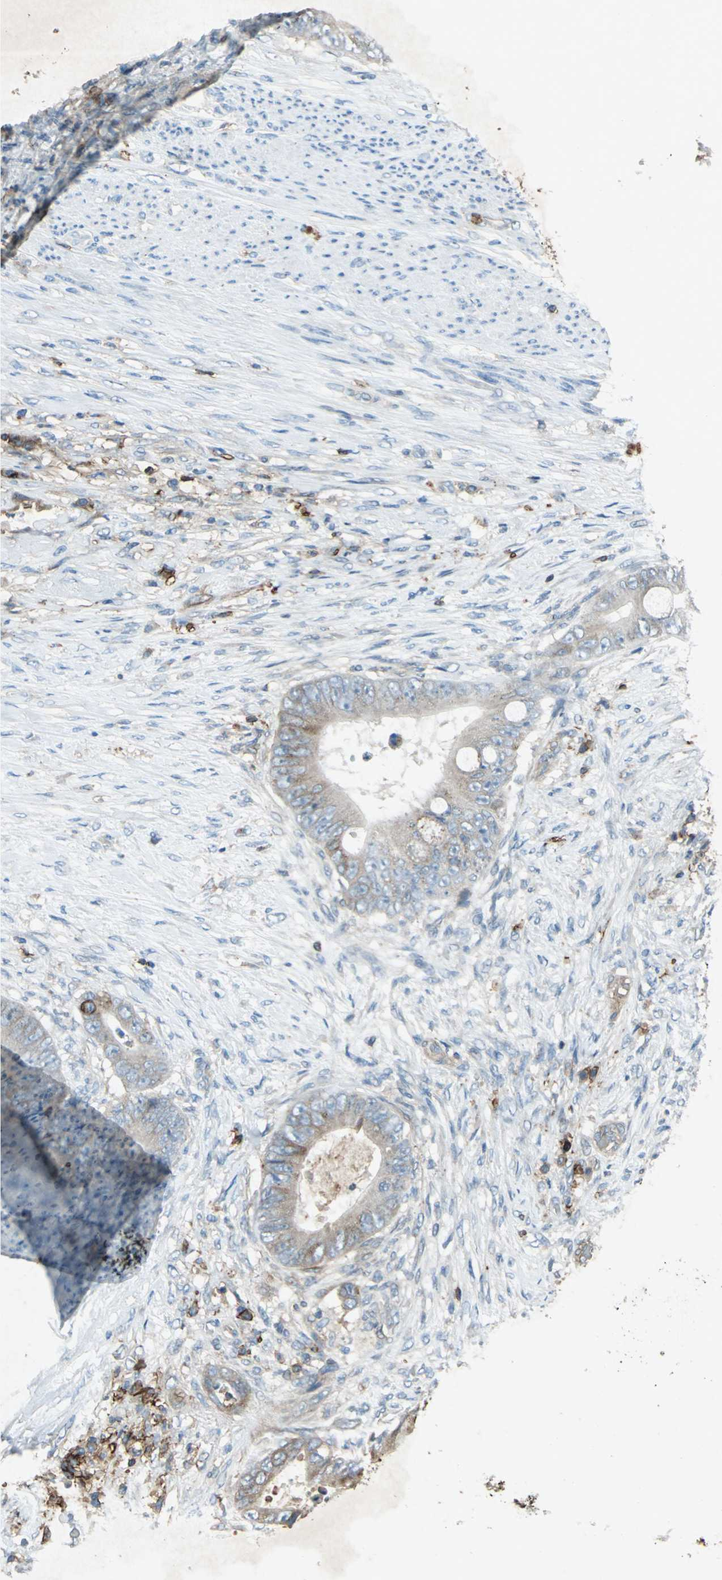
{"staining": {"intensity": "strong", "quantity": "<25%", "location": "cytoplasmic/membranous"}, "tissue": "colorectal cancer", "cell_type": "Tumor cells", "image_type": "cancer", "snomed": [{"axis": "morphology", "description": "Adenocarcinoma, NOS"}, {"axis": "topography", "description": "Rectum"}], "caption": "Colorectal cancer stained for a protein shows strong cytoplasmic/membranous positivity in tumor cells.", "gene": "CCR6", "patient": {"sex": "female", "age": 77}}